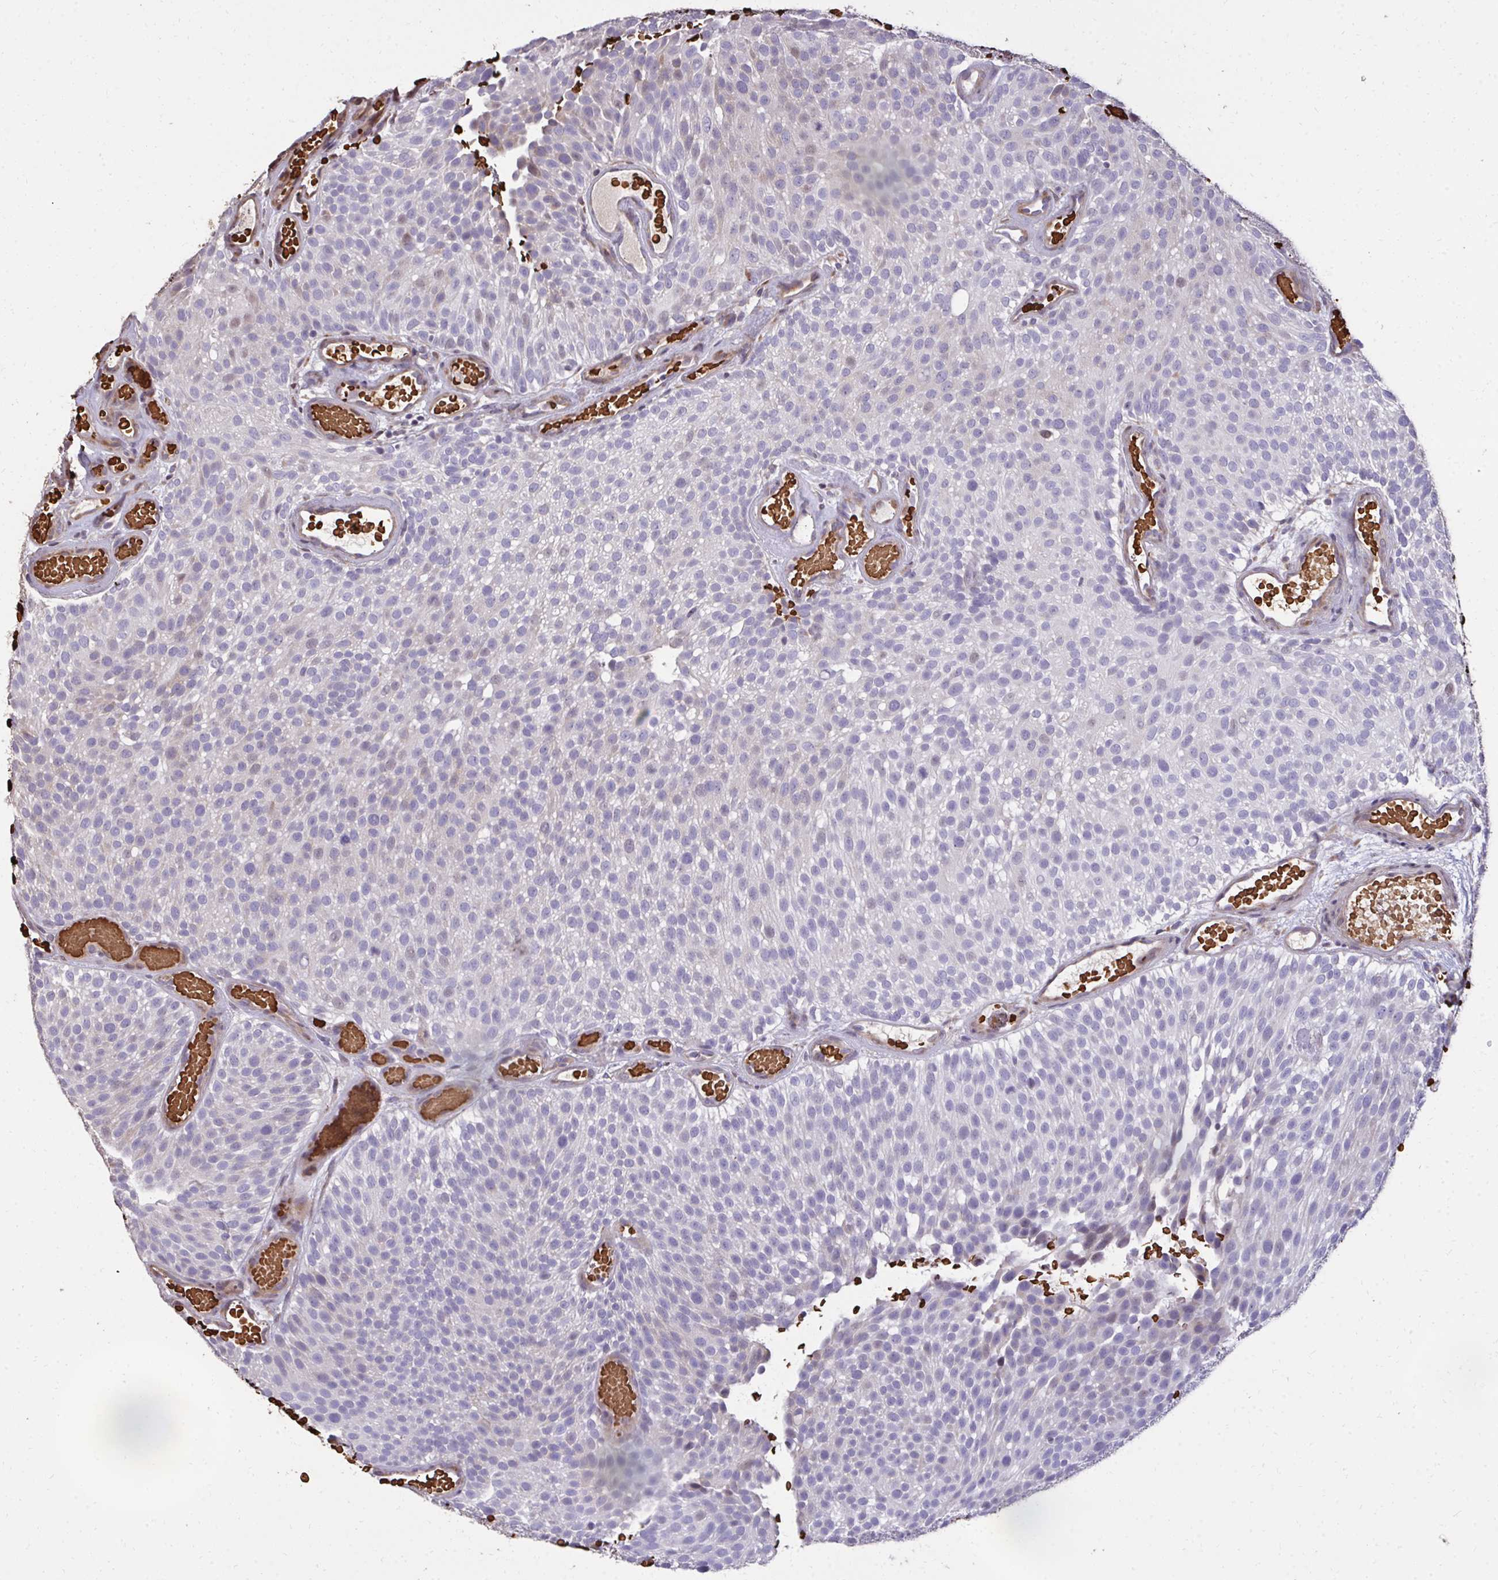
{"staining": {"intensity": "negative", "quantity": "none", "location": "none"}, "tissue": "urothelial cancer", "cell_type": "Tumor cells", "image_type": "cancer", "snomed": [{"axis": "morphology", "description": "Urothelial carcinoma, Low grade"}, {"axis": "topography", "description": "Urinary bladder"}], "caption": "An image of urothelial cancer stained for a protein demonstrates no brown staining in tumor cells.", "gene": "FIBCD1", "patient": {"sex": "male", "age": 78}}